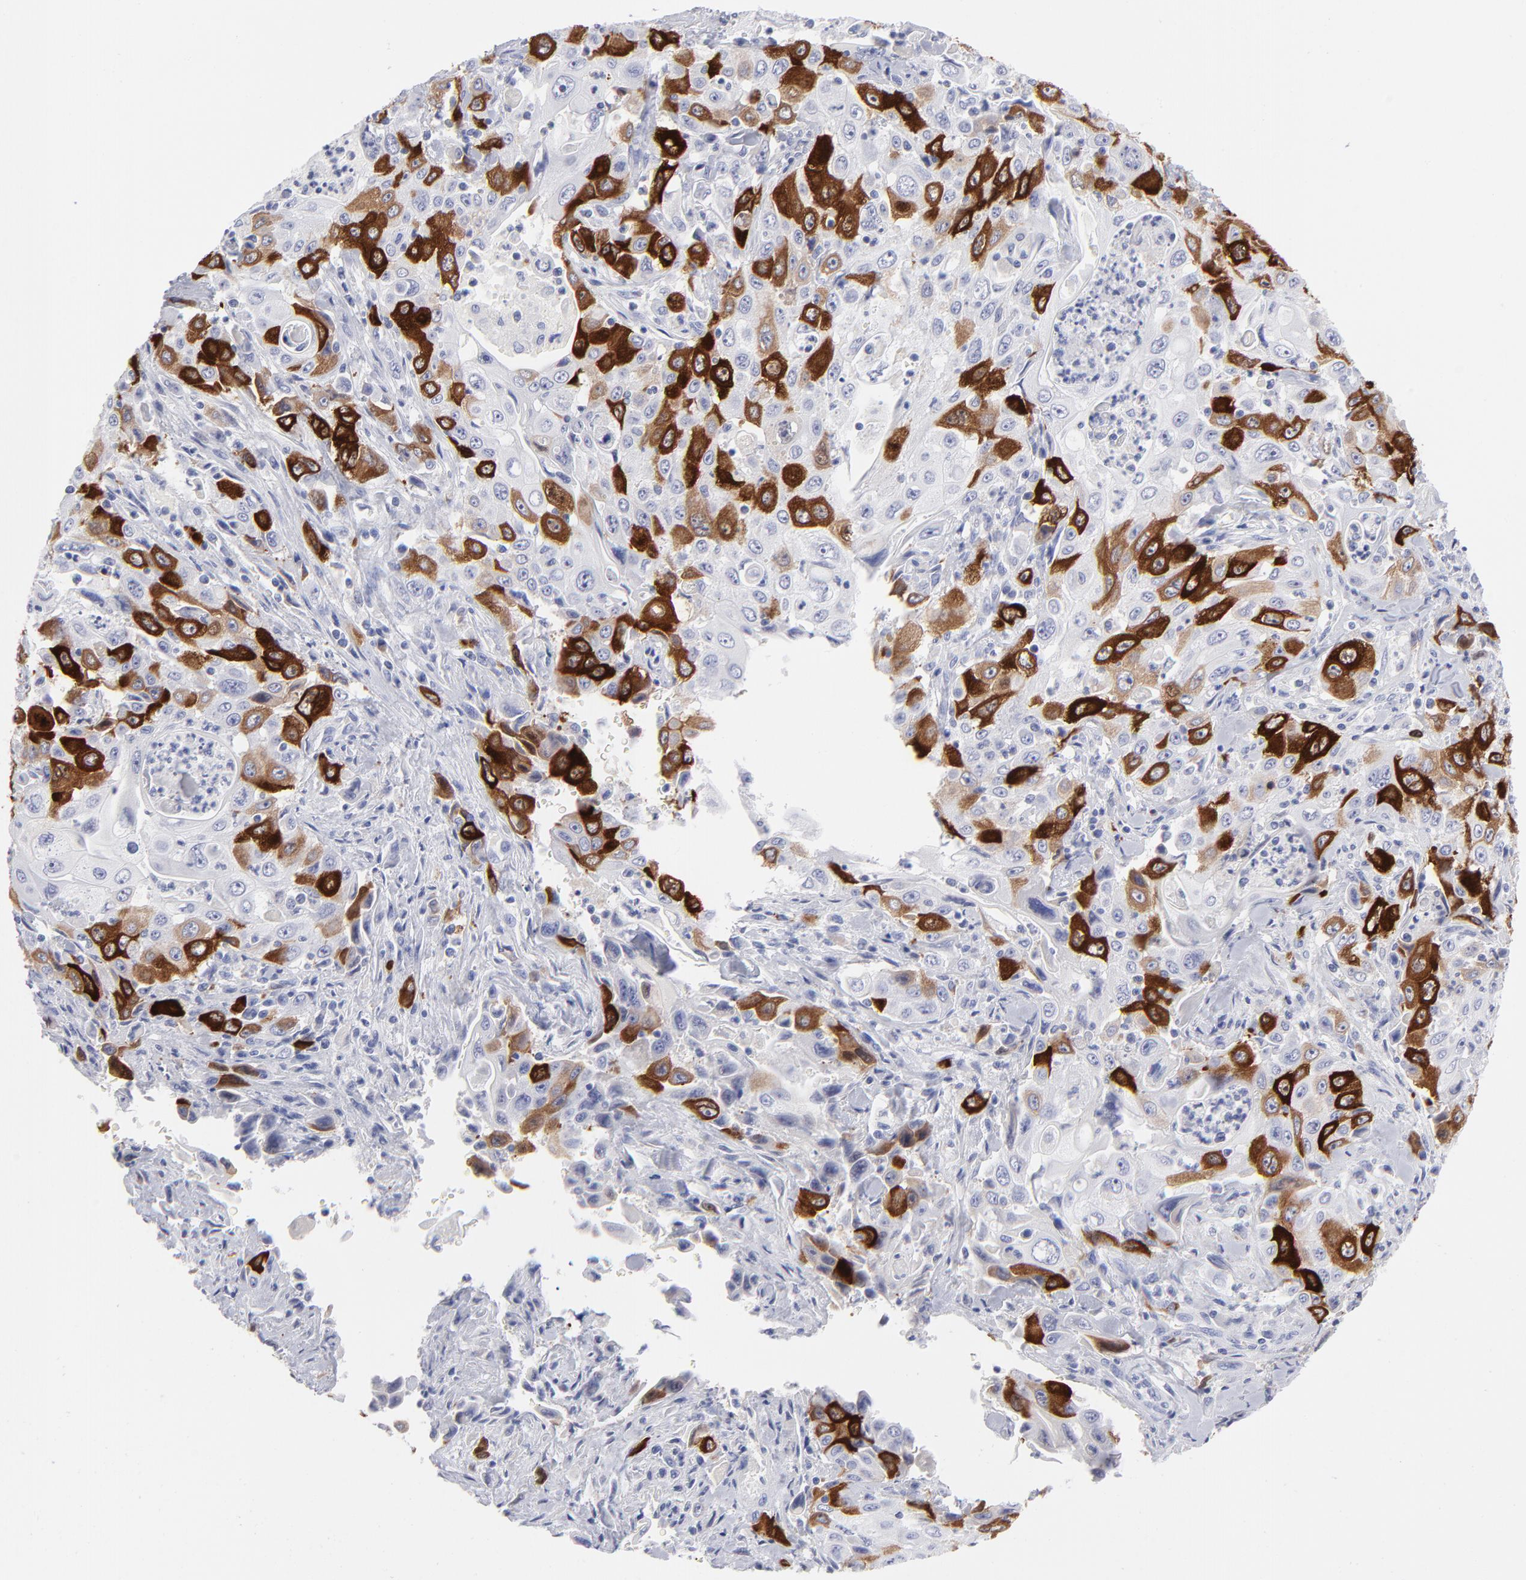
{"staining": {"intensity": "strong", "quantity": "25%-75%", "location": "cytoplasmic/membranous"}, "tissue": "pancreatic cancer", "cell_type": "Tumor cells", "image_type": "cancer", "snomed": [{"axis": "morphology", "description": "Adenocarcinoma, NOS"}, {"axis": "topography", "description": "Pancreas"}], "caption": "Tumor cells demonstrate strong cytoplasmic/membranous expression in approximately 25%-75% of cells in pancreatic cancer.", "gene": "CCNB1", "patient": {"sex": "male", "age": 70}}